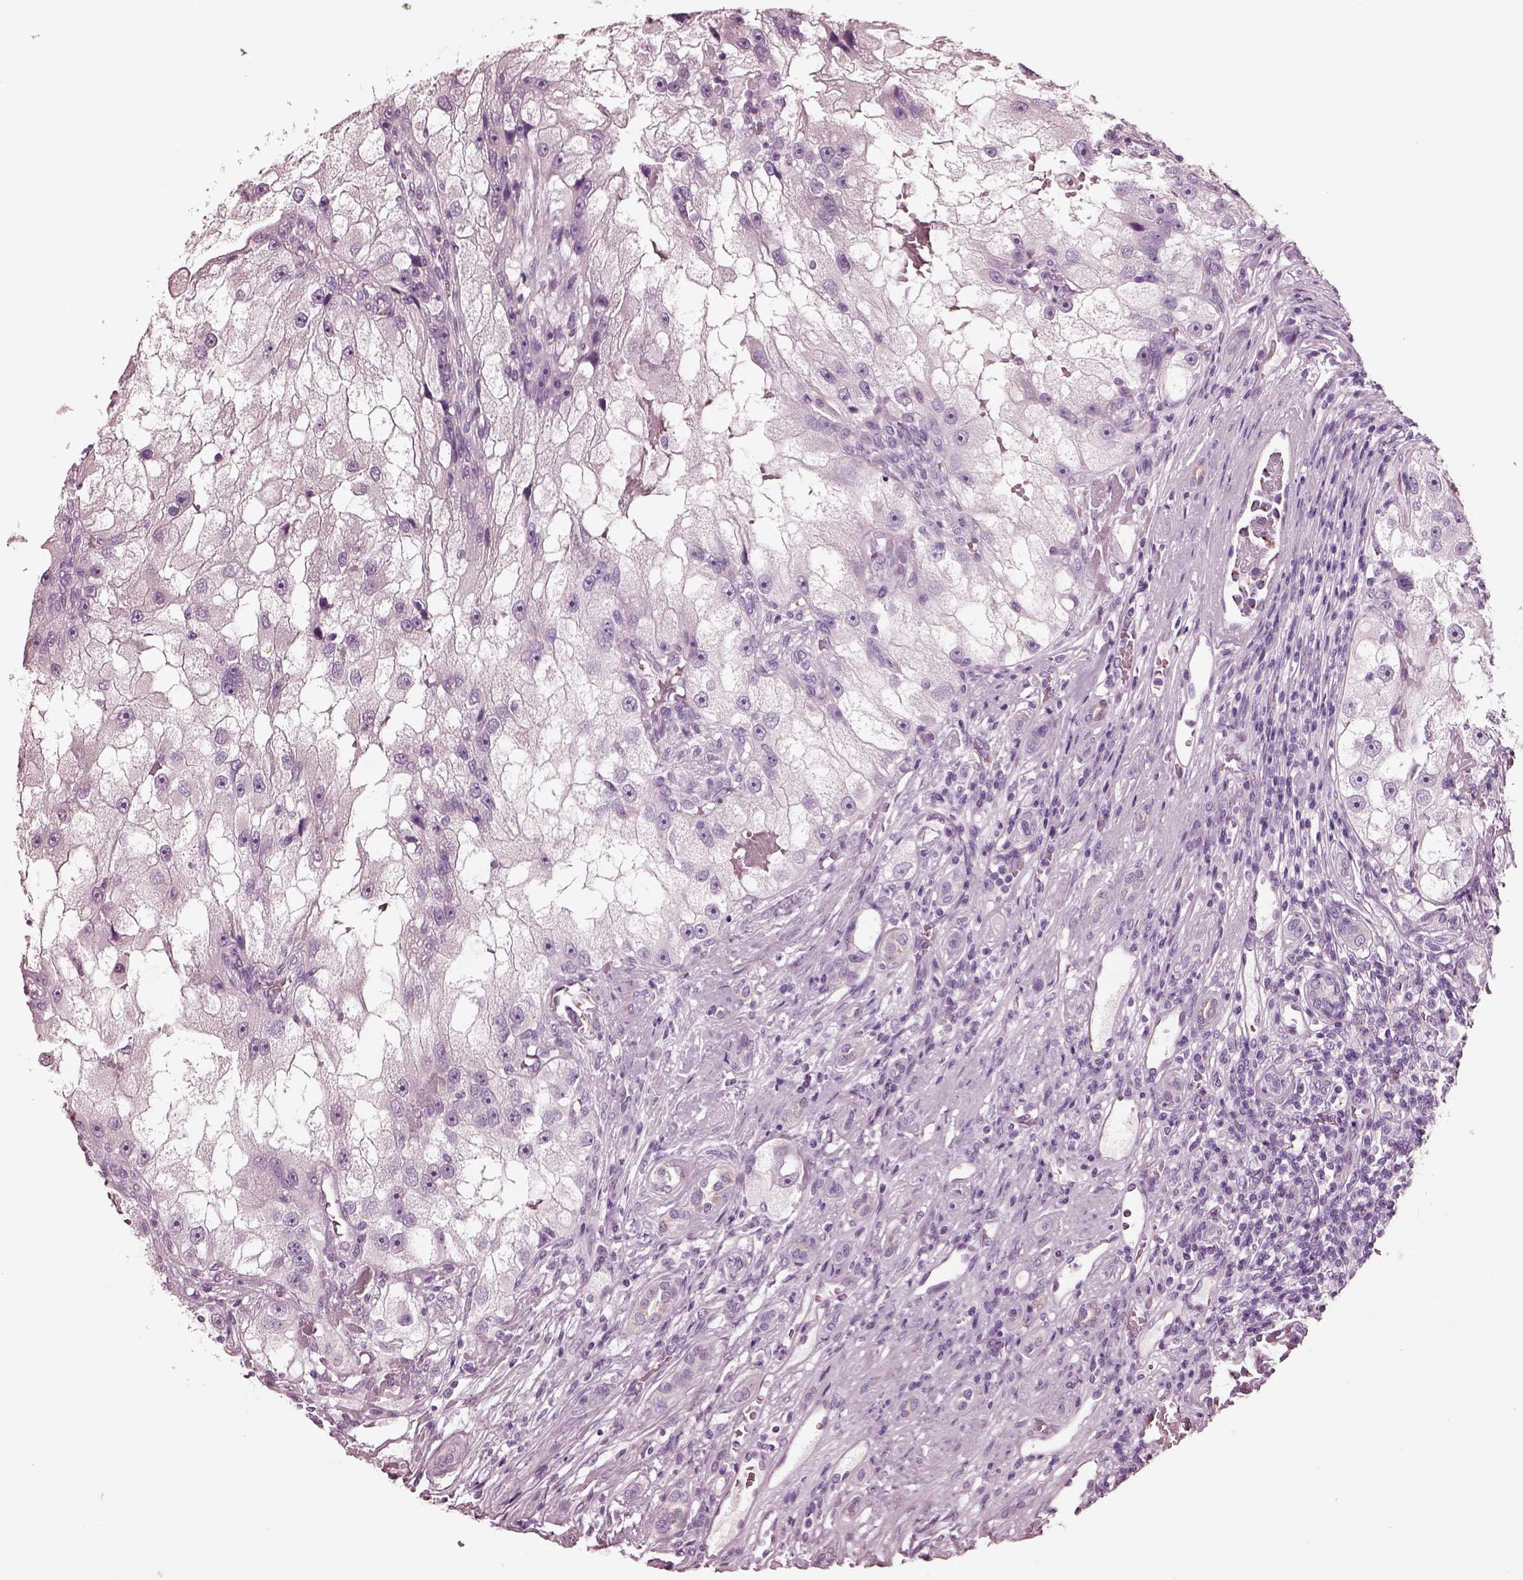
{"staining": {"intensity": "negative", "quantity": "none", "location": "none"}, "tissue": "renal cancer", "cell_type": "Tumor cells", "image_type": "cancer", "snomed": [{"axis": "morphology", "description": "Adenocarcinoma, NOS"}, {"axis": "topography", "description": "Kidney"}], "caption": "Human renal adenocarcinoma stained for a protein using immunohistochemistry exhibits no positivity in tumor cells.", "gene": "NMRK2", "patient": {"sex": "male", "age": 63}}